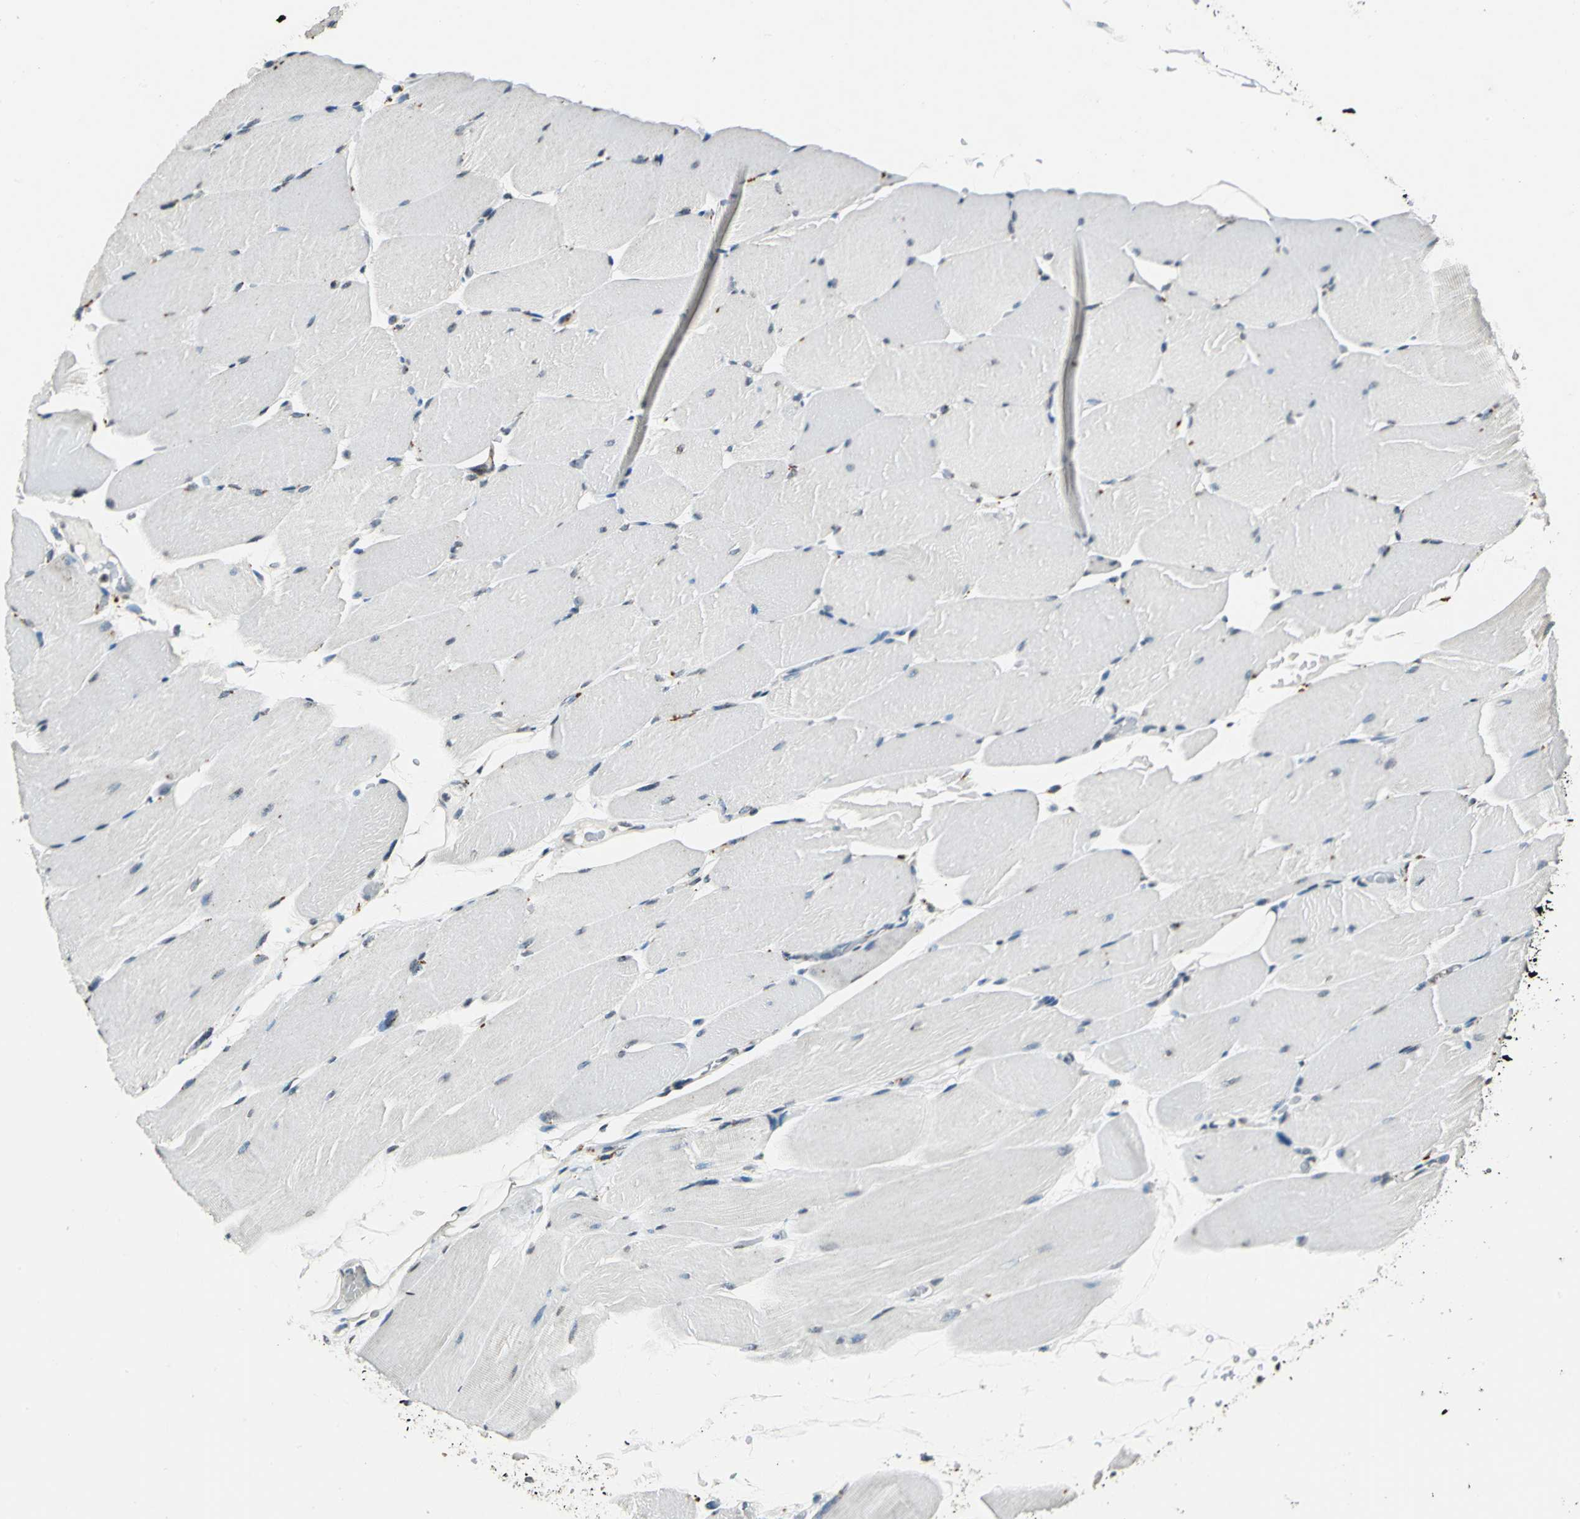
{"staining": {"intensity": "negative", "quantity": "none", "location": "none"}, "tissue": "skeletal muscle", "cell_type": "Myocytes", "image_type": "normal", "snomed": [{"axis": "morphology", "description": "Normal tissue, NOS"}, {"axis": "topography", "description": "Skeletal muscle"}, {"axis": "topography", "description": "Parathyroid gland"}], "caption": "Skeletal muscle was stained to show a protein in brown. There is no significant staining in myocytes. Brightfield microscopy of IHC stained with DAB (3,3'-diaminobenzidine) (brown) and hematoxylin (blue), captured at high magnification.", "gene": "TMEM115", "patient": {"sex": "female", "age": 37}}